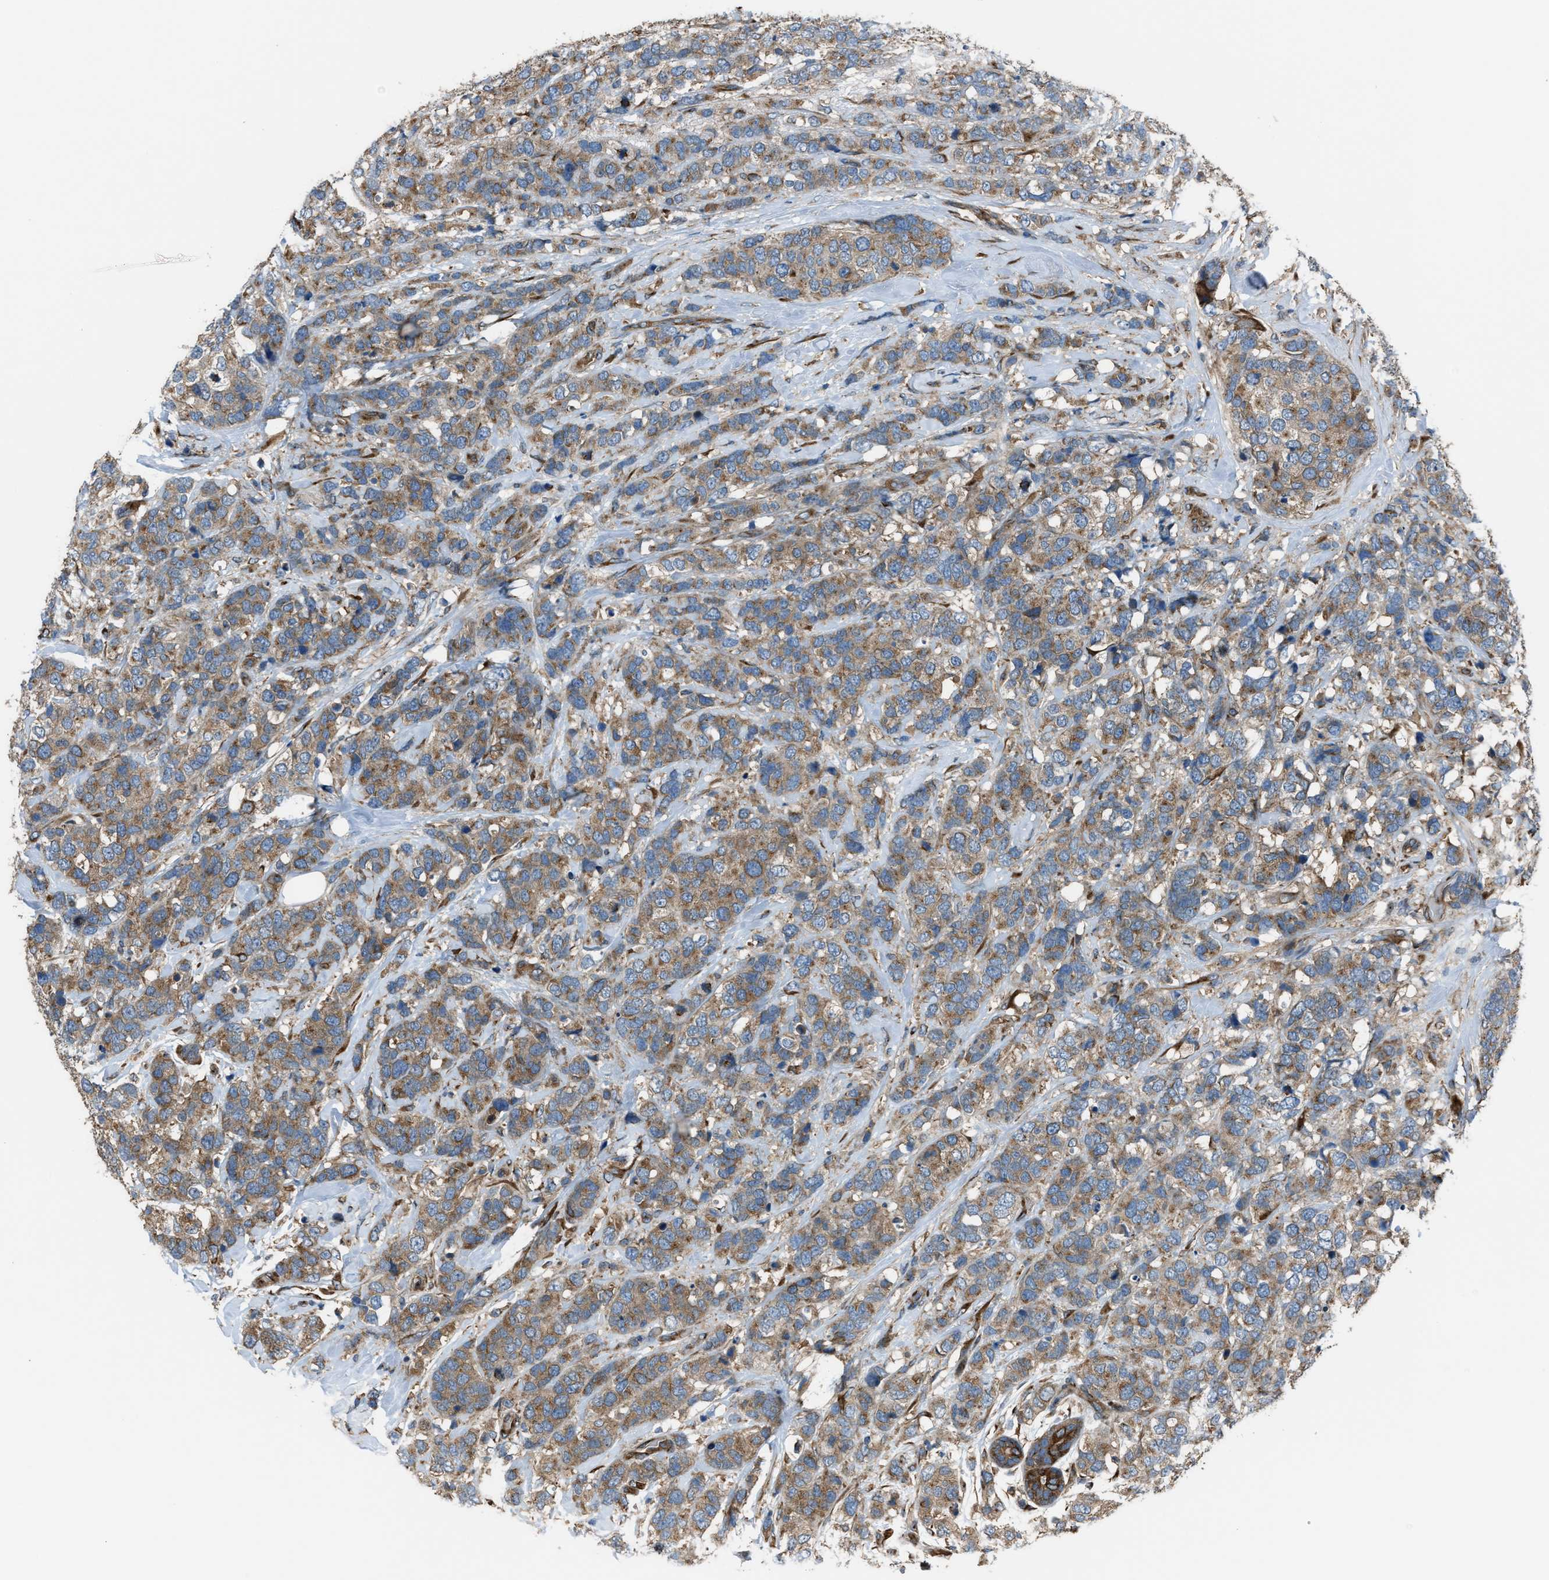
{"staining": {"intensity": "moderate", "quantity": ">75%", "location": "cytoplasmic/membranous"}, "tissue": "breast cancer", "cell_type": "Tumor cells", "image_type": "cancer", "snomed": [{"axis": "morphology", "description": "Lobular carcinoma"}, {"axis": "topography", "description": "Breast"}], "caption": "Immunohistochemistry (DAB (3,3'-diaminobenzidine)) staining of breast lobular carcinoma demonstrates moderate cytoplasmic/membranous protein staining in about >75% of tumor cells.", "gene": "TRPC1", "patient": {"sex": "female", "age": 59}}